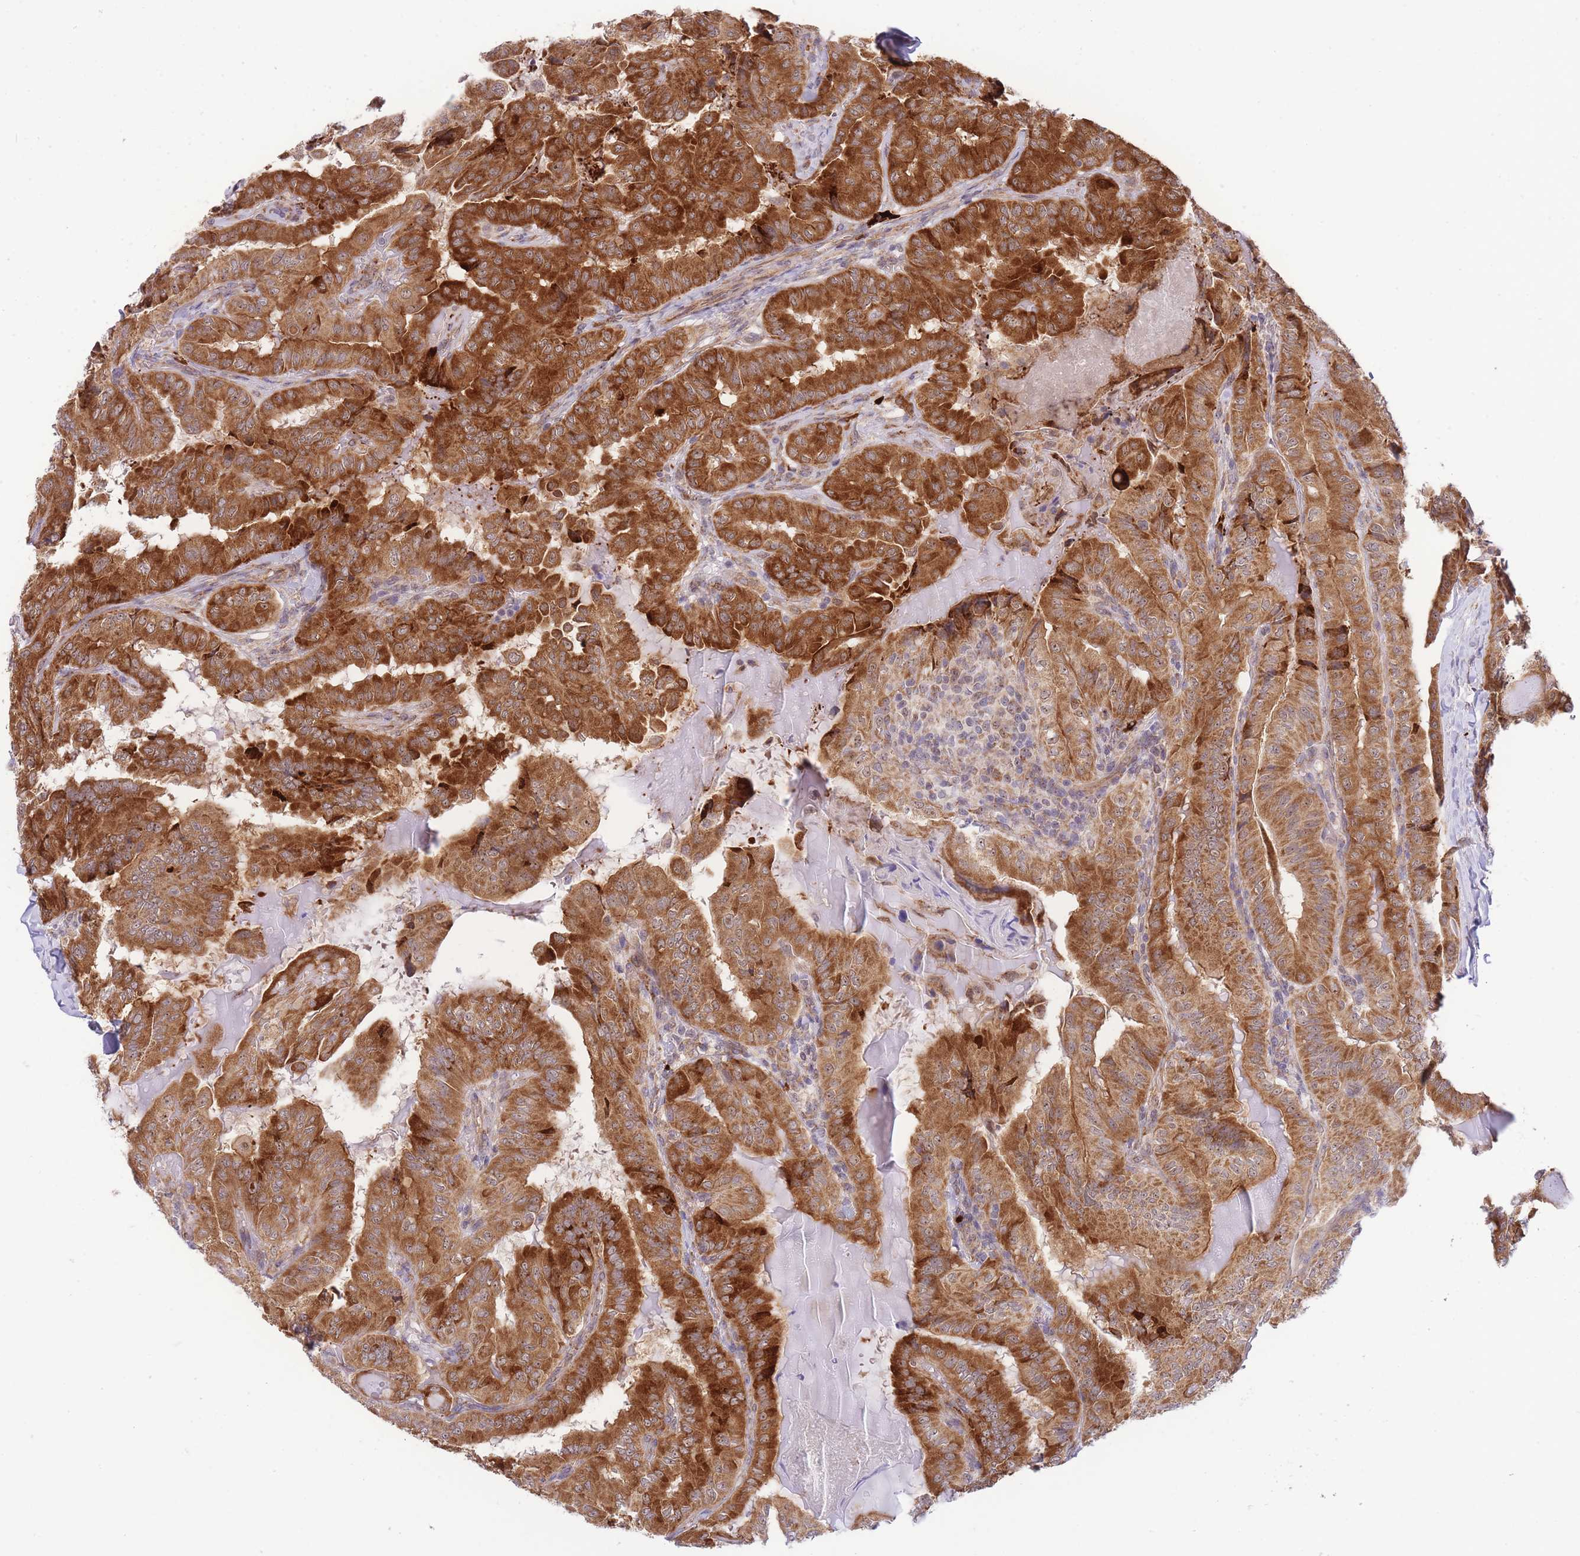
{"staining": {"intensity": "strong", "quantity": ">75%", "location": "cytoplasmic/membranous"}, "tissue": "thyroid cancer", "cell_type": "Tumor cells", "image_type": "cancer", "snomed": [{"axis": "morphology", "description": "Papillary adenocarcinoma, NOS"}, {"axis": "topography", "description": "Thyroid gland"}], "caption": "Strong cytoplasmic/membranous protein expression is seen in about >75% of tumor cells in thyroid cancer (papillary adenocarcinoma).", "gene": "EXOSC8", "patient": {"sex": "female", "age": 68}}